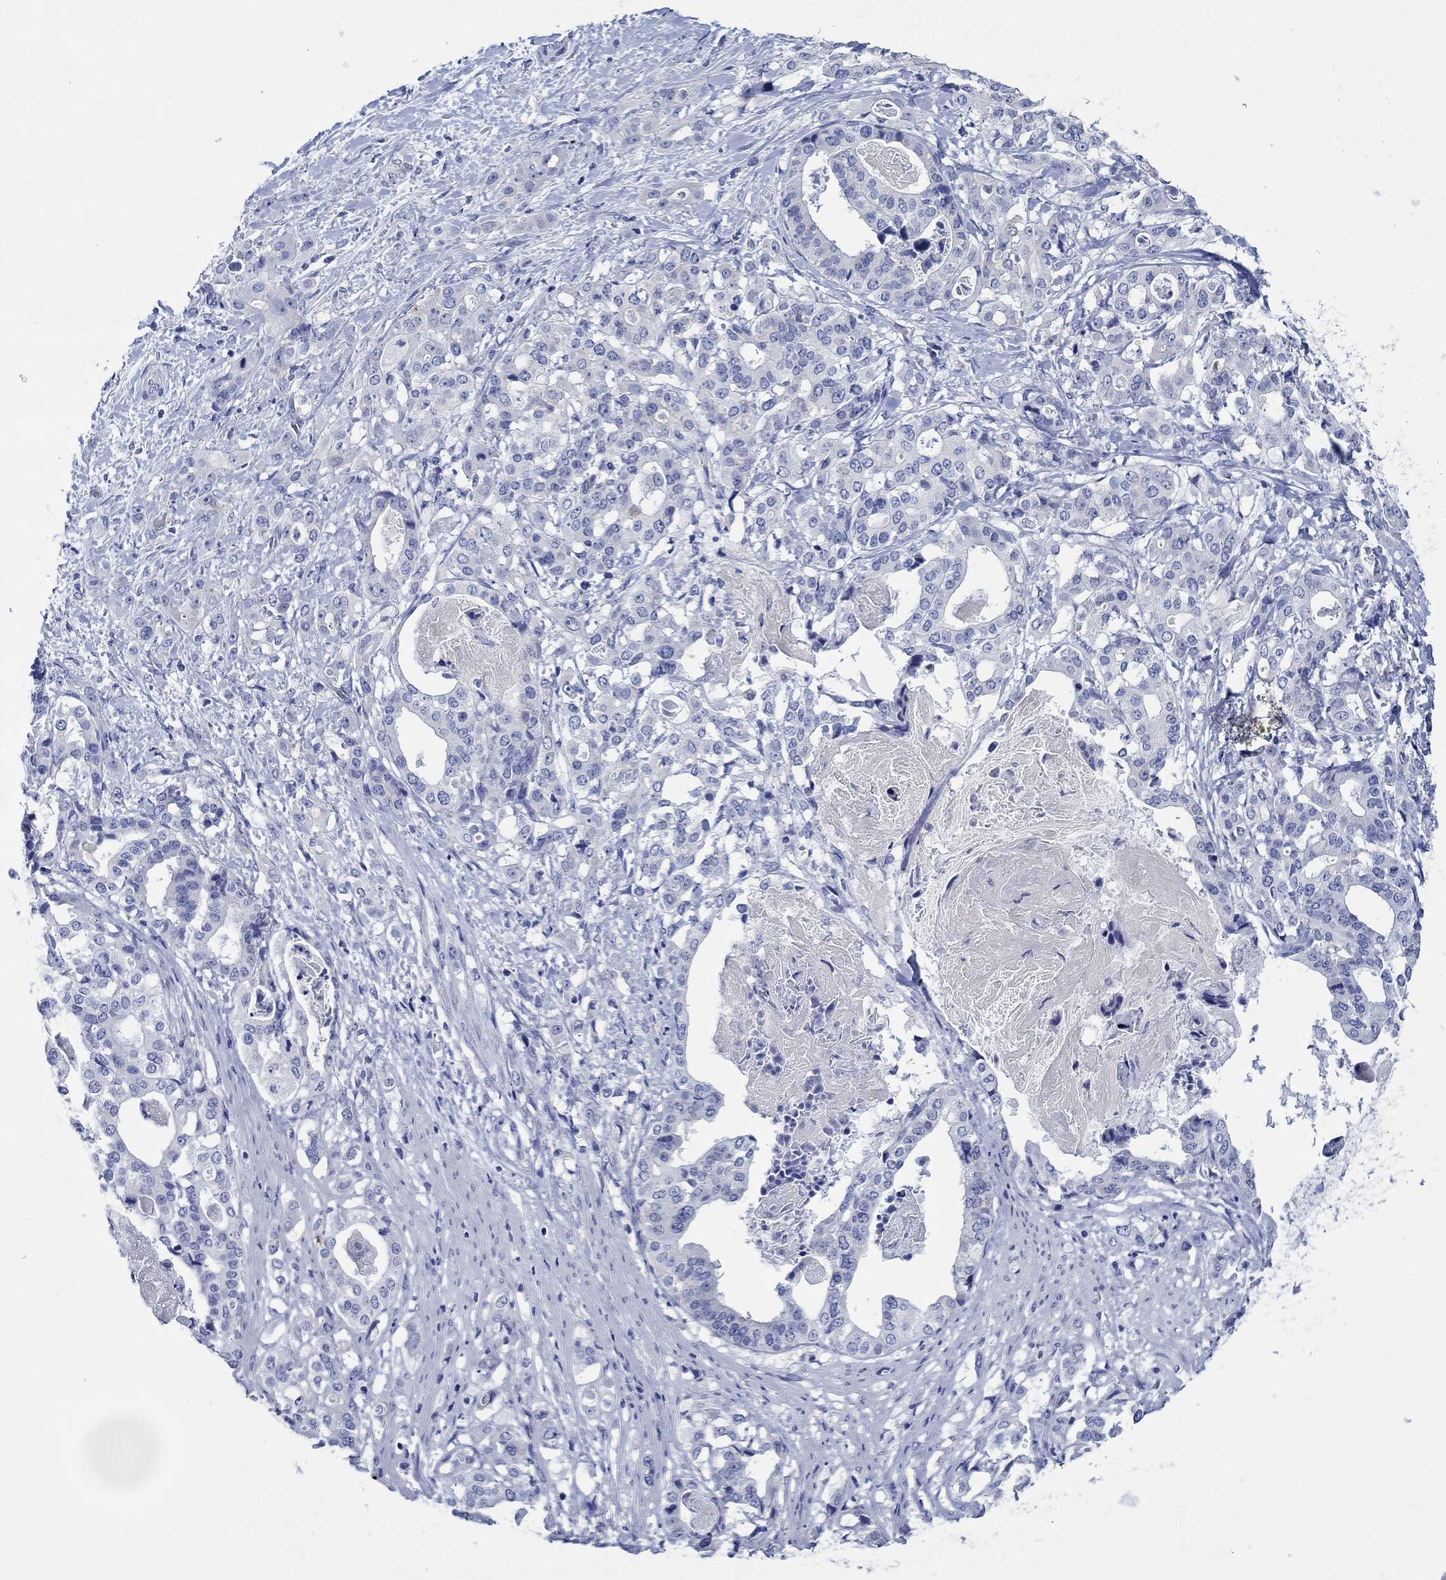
{"staining": {"intensity": "negative", "quantity": "none", "location": "none"}, "tissue": "stomach cancer", "cell_type": "Tumor cells", "image_type": "cancer", "snomed": [{"axis": "morphology", "description": "Adenocarcinoma, NOS"}, {"axis": "topography", "description": "Stomach"}], "caption": "Histopathology image shows no protein expression in tumor cells of stomach cancer tissue.", "gene": "HCRT", "patient": {"sex": "male", "age": 48}}